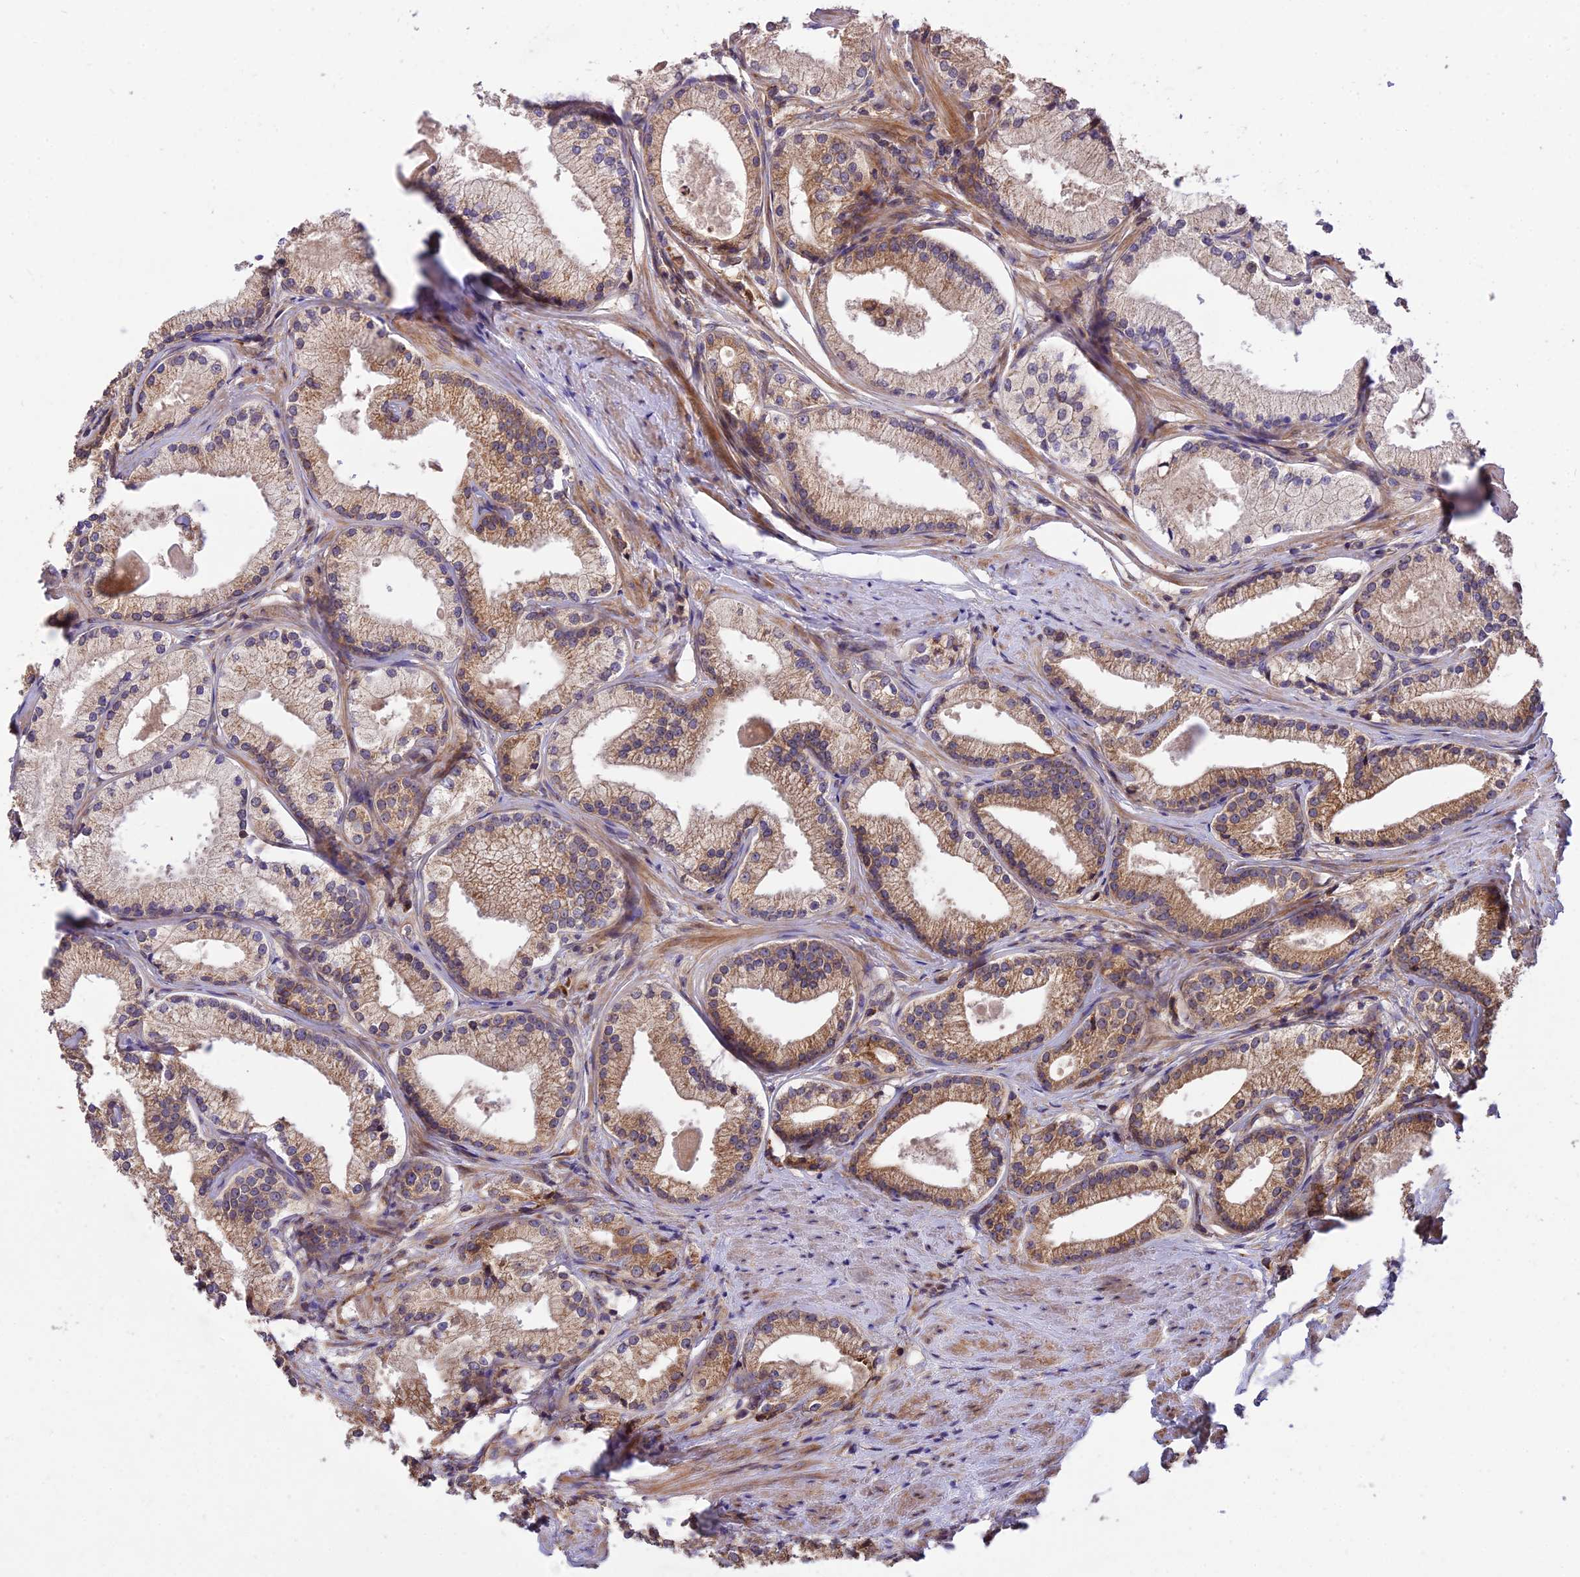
{"staining": {"intensity": "moderate", "quantity": ">75%", "location": "cytoplasmic/membranous"}, "tissue": "prostate cancer", "cell_type": "Tumor cells", "image_type": "cancer", "snomed": [{"axis": "morphology", "description": "Adenocarcinoma, Low grade"}, {"axis": "topography", "description": "Prostate"}], "caption": "There is medium levels of moderate cytoplasmic/membranous staining in tumor cells of low-grade adenocarcinoma (prostate), as demonstrated by immunohistochemical staining (brown color).", "gene": "ROCK1", "patient": {"sex": "male", "age": 57}}